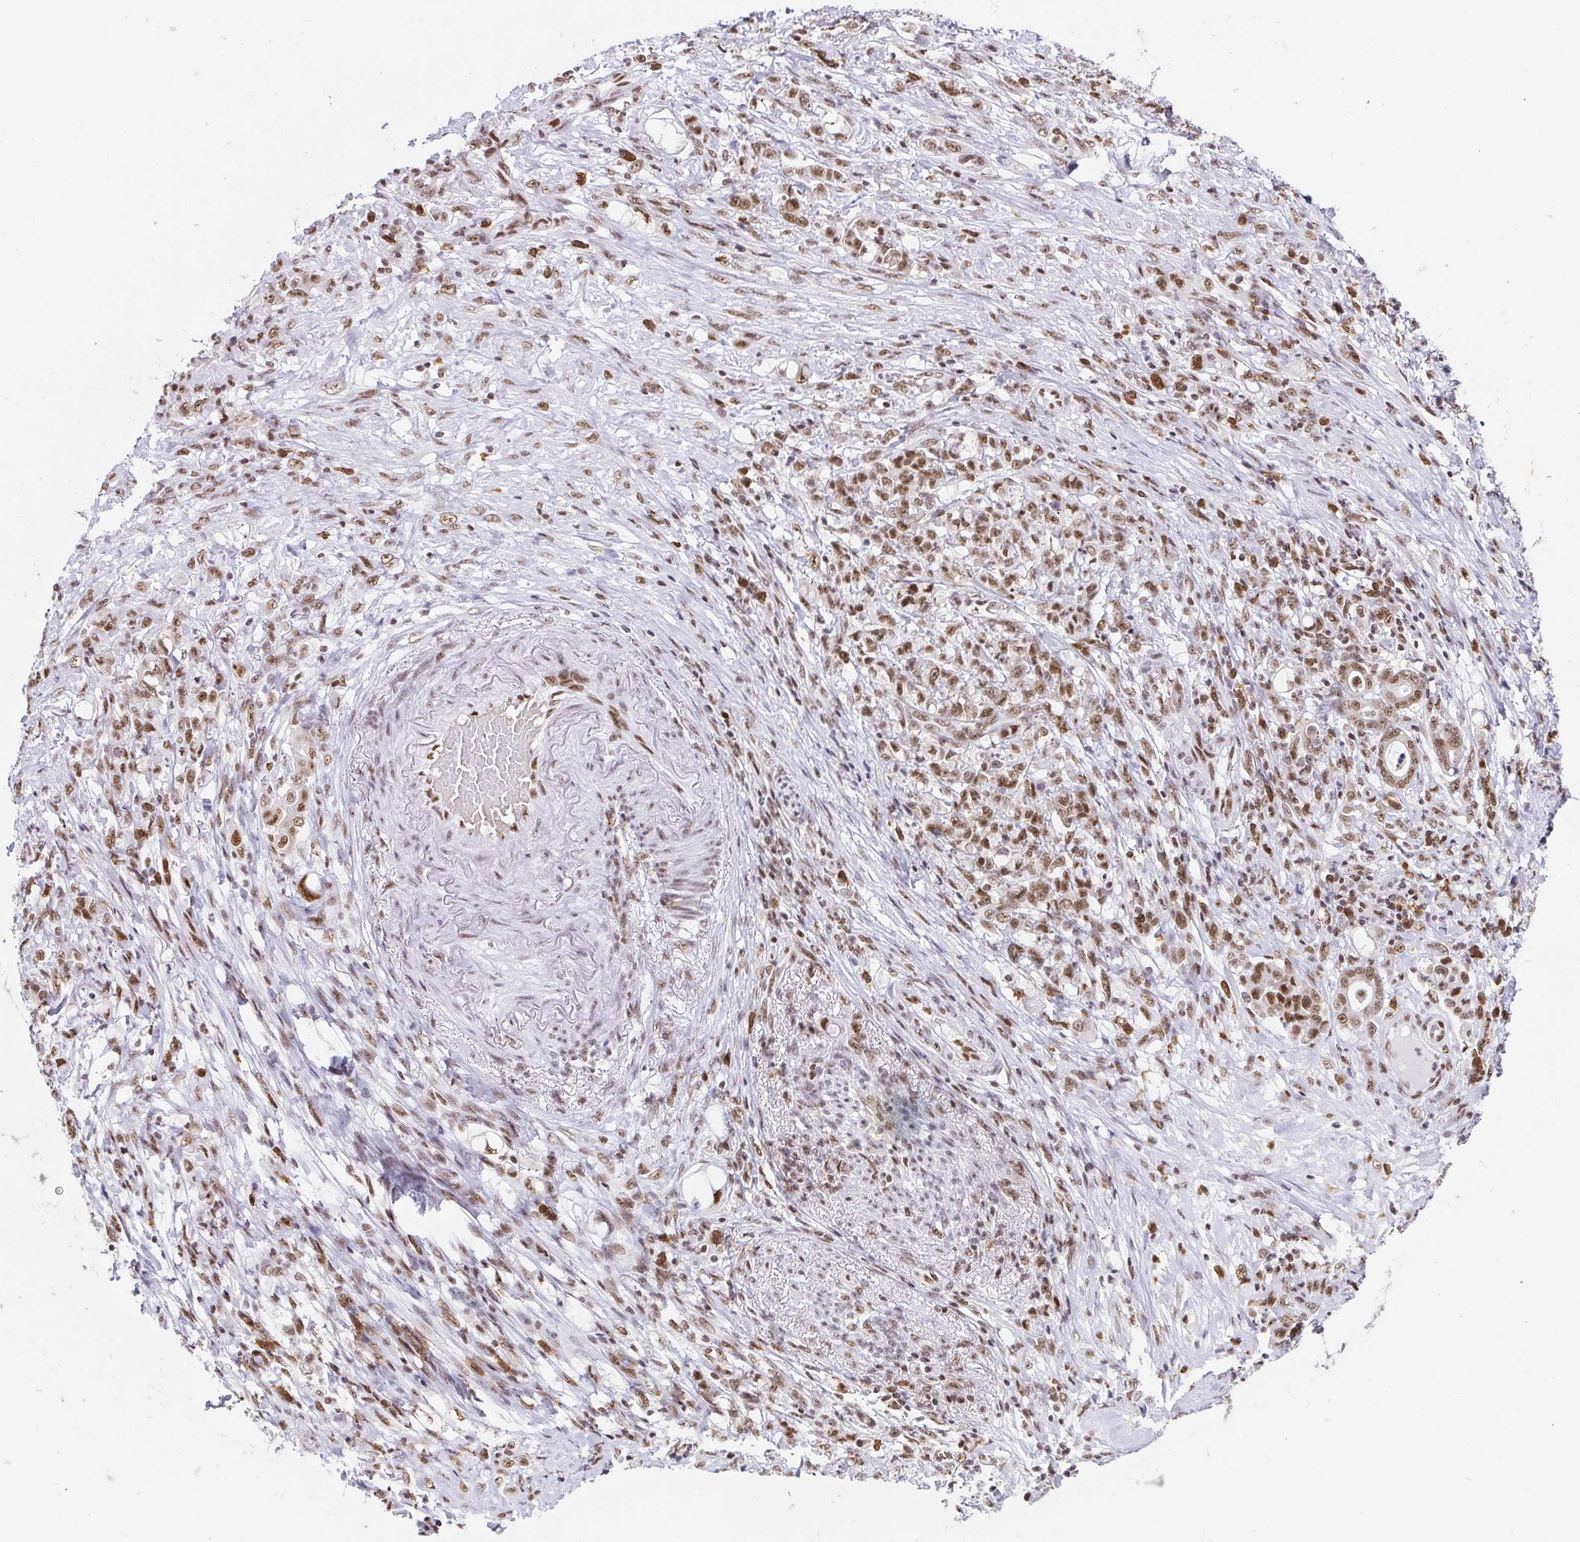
{"staining": {"intensity": "moderate", "quantity": ">75%", "location": "nuclear"}, "tissue": "stomach cancer", "cell_type": "Tumor cells", "image_type": "cancer", "snomed": [{"axis": "morphology", "description": "Adenocarcinoma, NOS"}, {"axis": "topography", "description": "Stomach"}], "caption": "A histopathology image of human stomach adenocarcinoma stained for a protein reveals moderate nuclear brown staining in tumor cells. Using DAB (3,3'-diaminobenzidine) (brown) and hematoxylin (blue) stains, captured at high magnification using brightfield microscopy.", "gene": "EWSR1", "patient": {"sex": "female", "age": 79}}